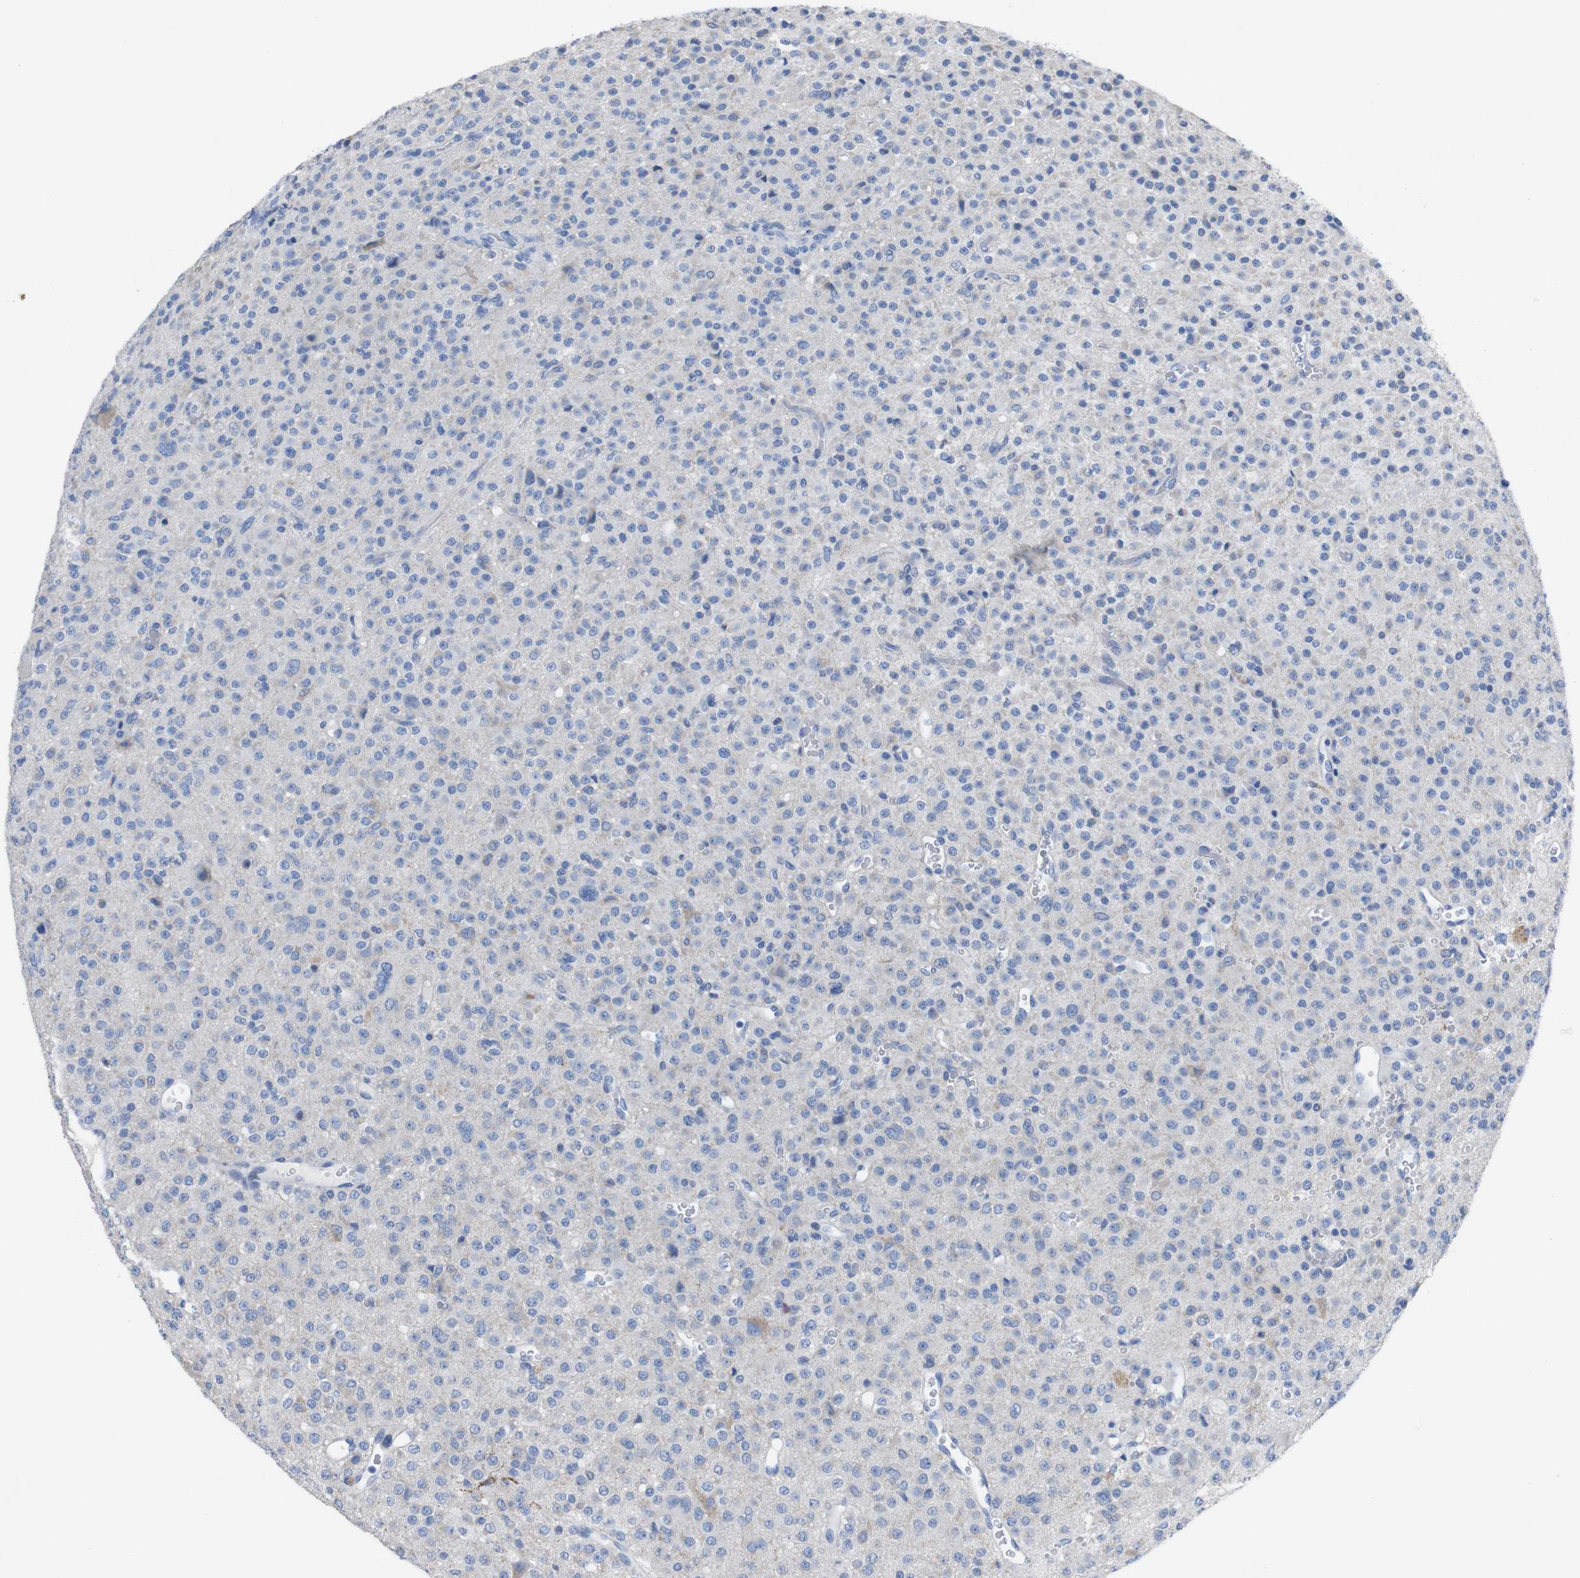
{"staining": {"intensity": "negative", "quantity": "none", "location": "none"}, "tissue": "glioma", "cell_type": "Tumor cells", "image_type": "cancer", "snomed": [{"axis": "morphology", "description": "Glioma, malignant, Low grade"}, {"axis": "topography", "description": "Brain"}], "caption": "Immunohistochemistry (IHC) micrograph of human malignant low-grade glioma stained for a protein (brown), which reveals no staining in tumor cells.", "gene": "GJB2", "patient": {"sex": "male", "age": 38}}